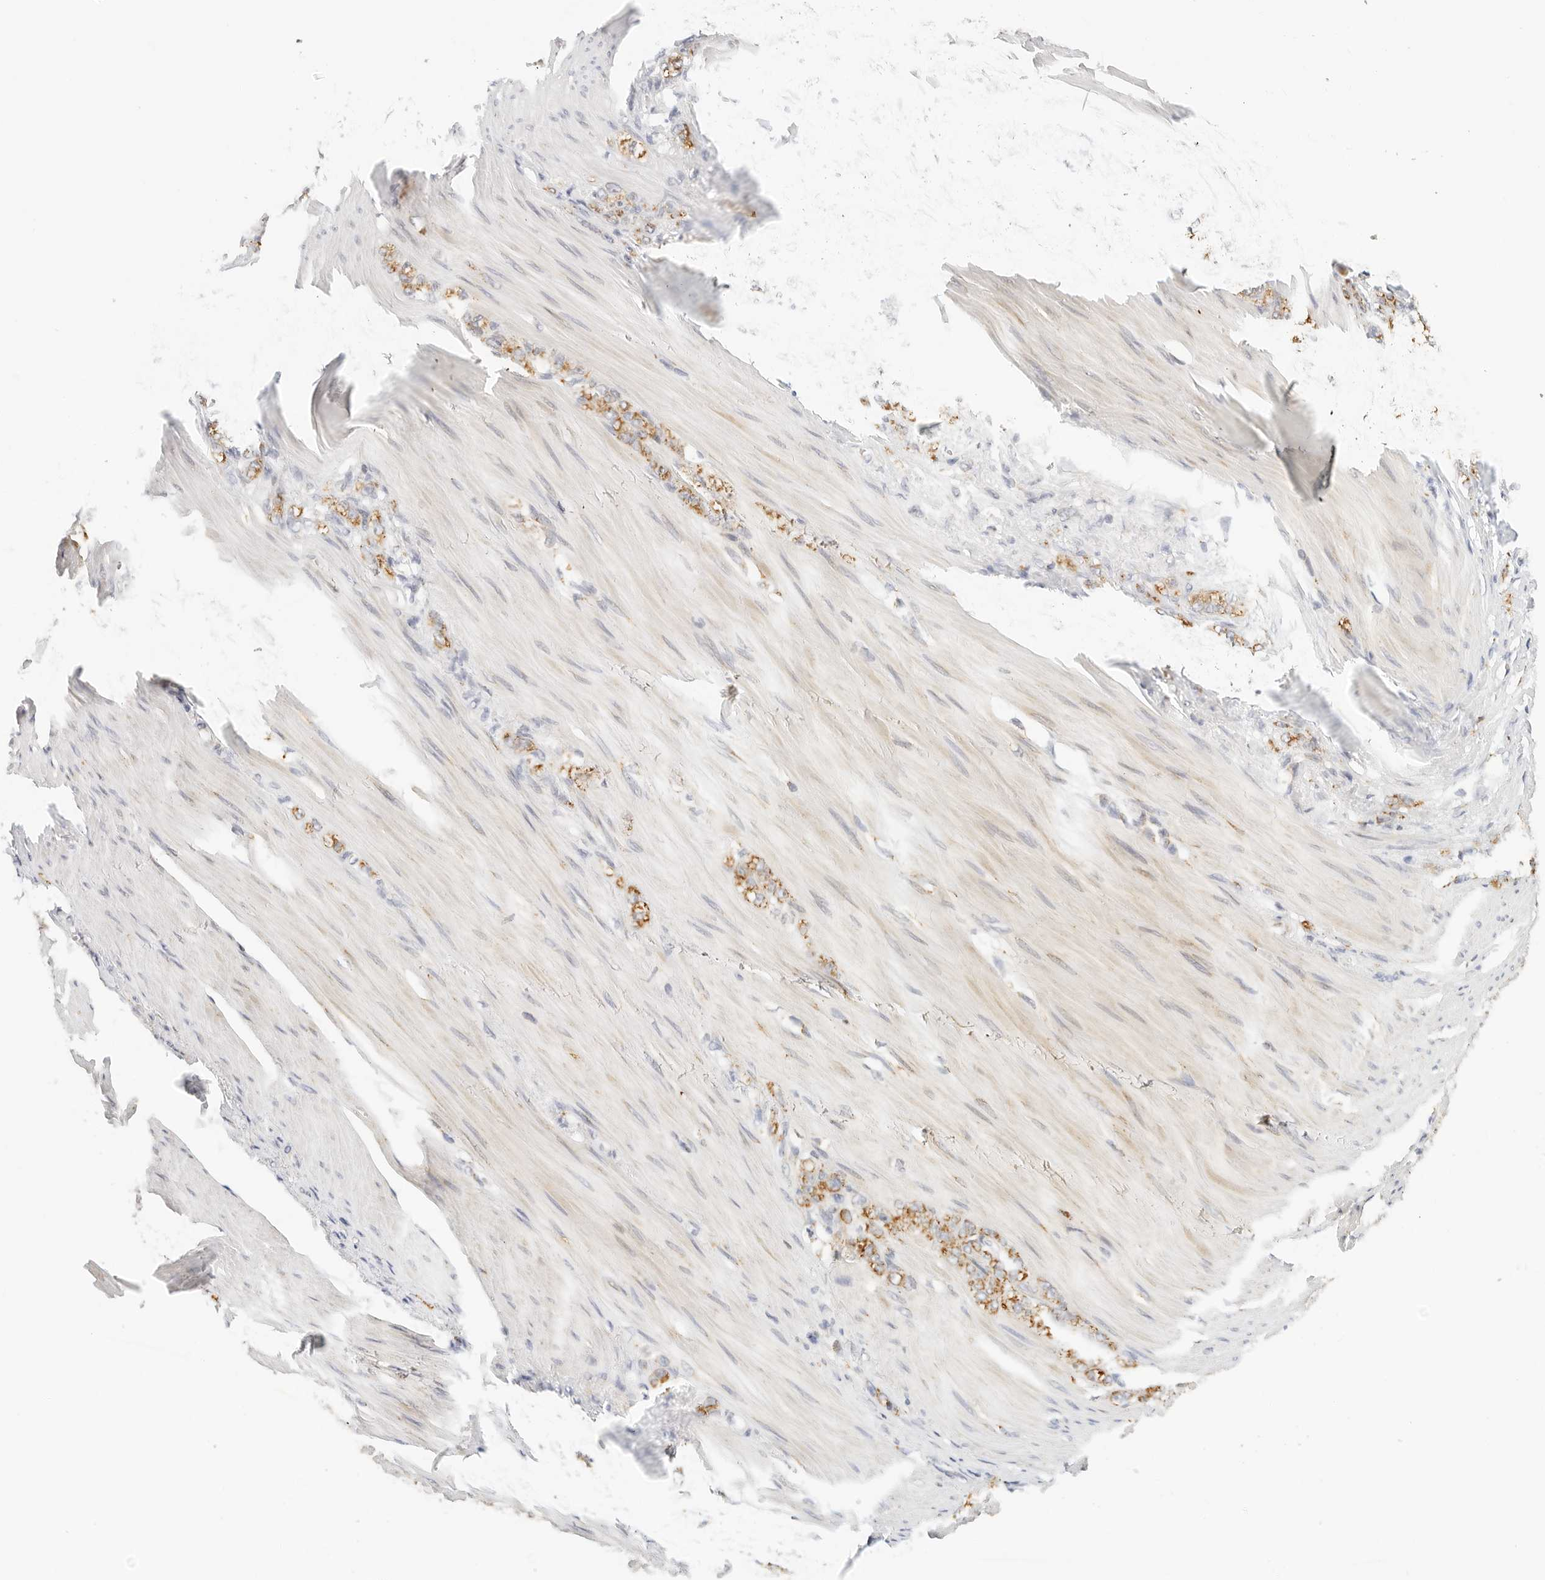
{"staining": {"intensity": "moderate", "quantity": ">75%", "location": "cytoplasmic/membranous"}, "tissue": "stomach cancer", "cell_type": "Tumor cells", "image_type": "cancer", "snomed": [{"axis": "morphology", "description": "Normal tissue, NOS"}, {"axis": "morphology", "description": "Adenocarcinoma, NOS"}, {"axis": "topography", "description": "Stomach"}], "caption": "The histopathology image reveals staining of stomach cancer, revealing moderate cytoplasmic/membranous protein expression (brown color) within tumor cells.", "gene": "ATL1", "patient": {"sex": "male", "age": 82}}